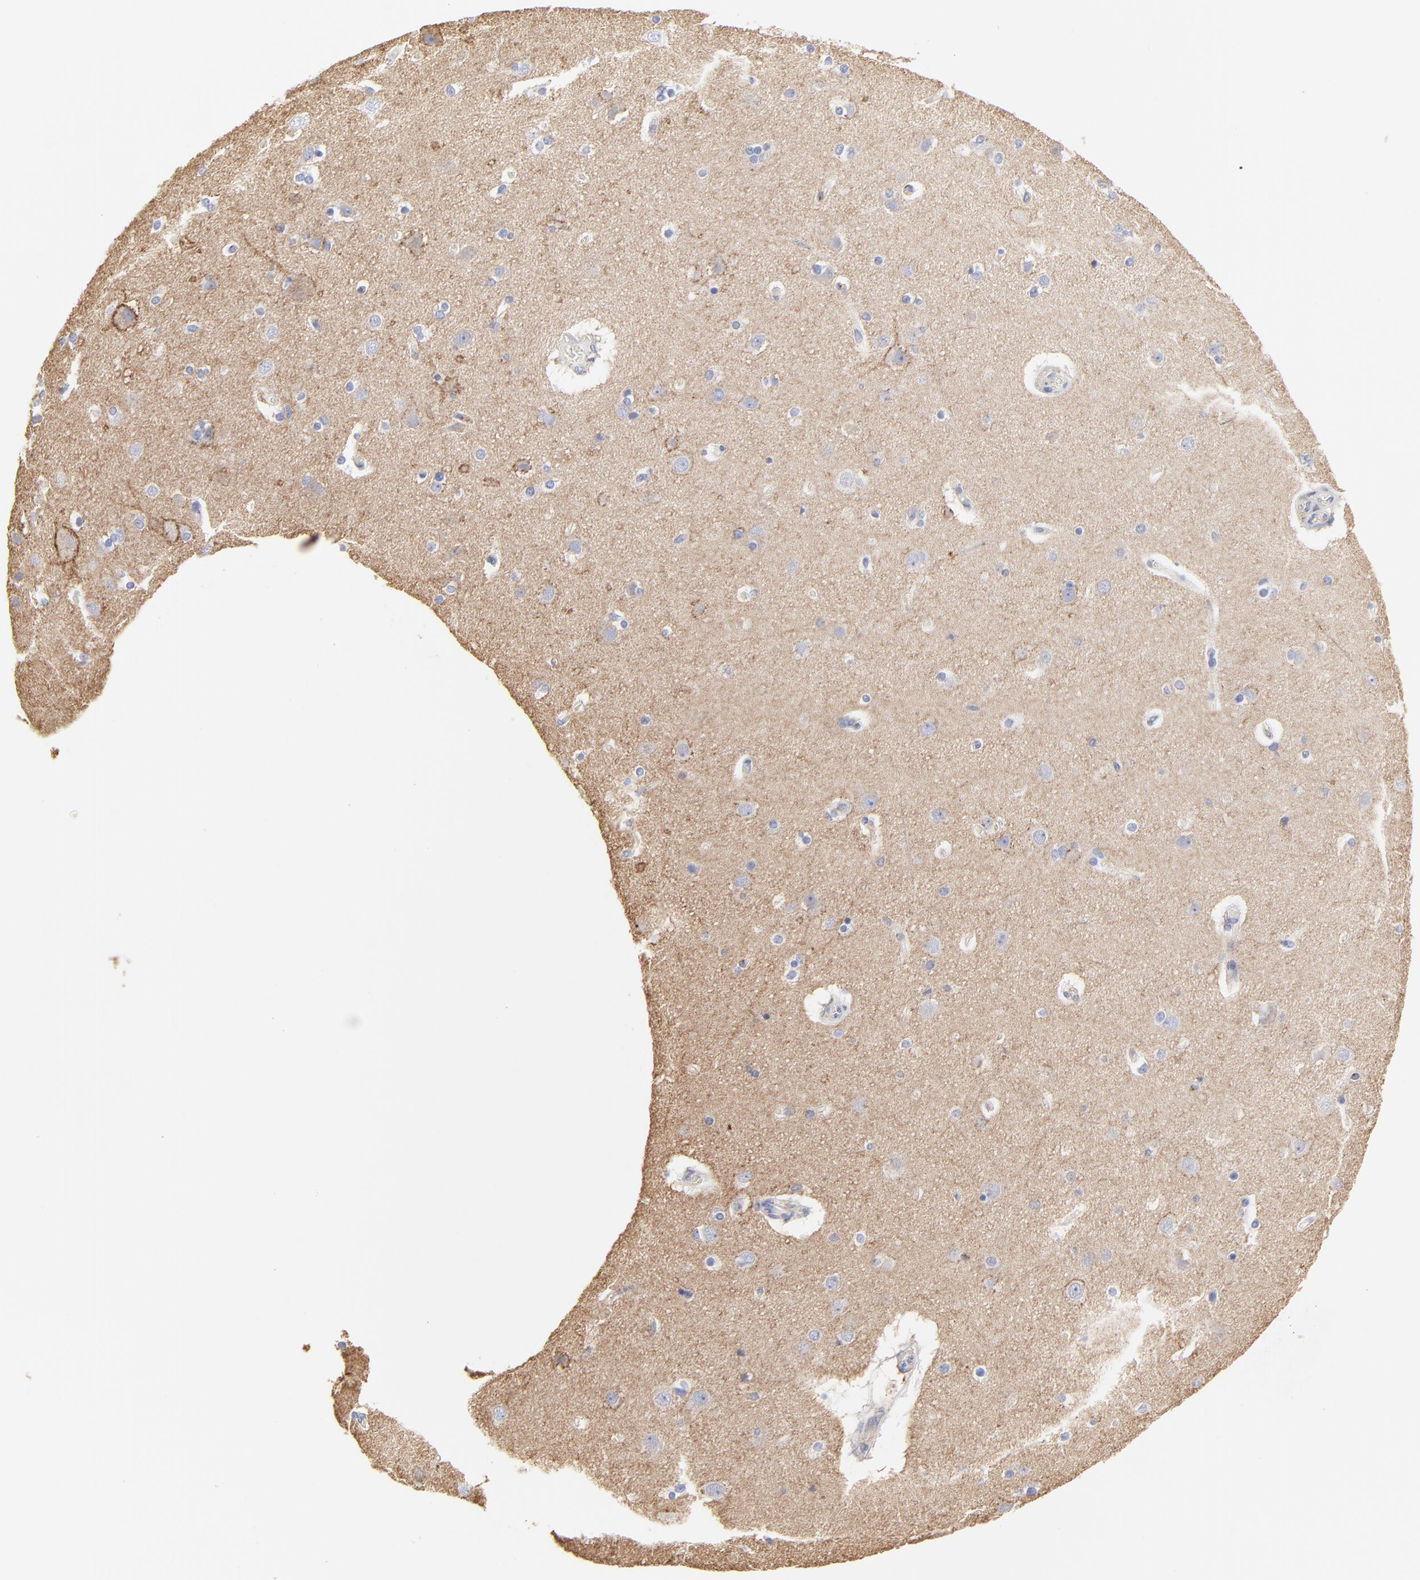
{"staining": {"intensity": "negative", "quantity": "none", "location": "none"}, "tissue": "cerebral cortex", "cell_type": "Endothelial cells", "image_type": "normal", "snomed": [{"axis": "morphology", "description": "Normal tissue, NOS"}, {"axis": "topography", "description": "Cerebral cortex"}], "caption": "A high-resolution photomicrograph shows IHC staining of benign cerebral cortex, which shows no significant expression in endothelial cells.", "gene": "ANXA6", "patient": {"sex": "female", "age": 54}}